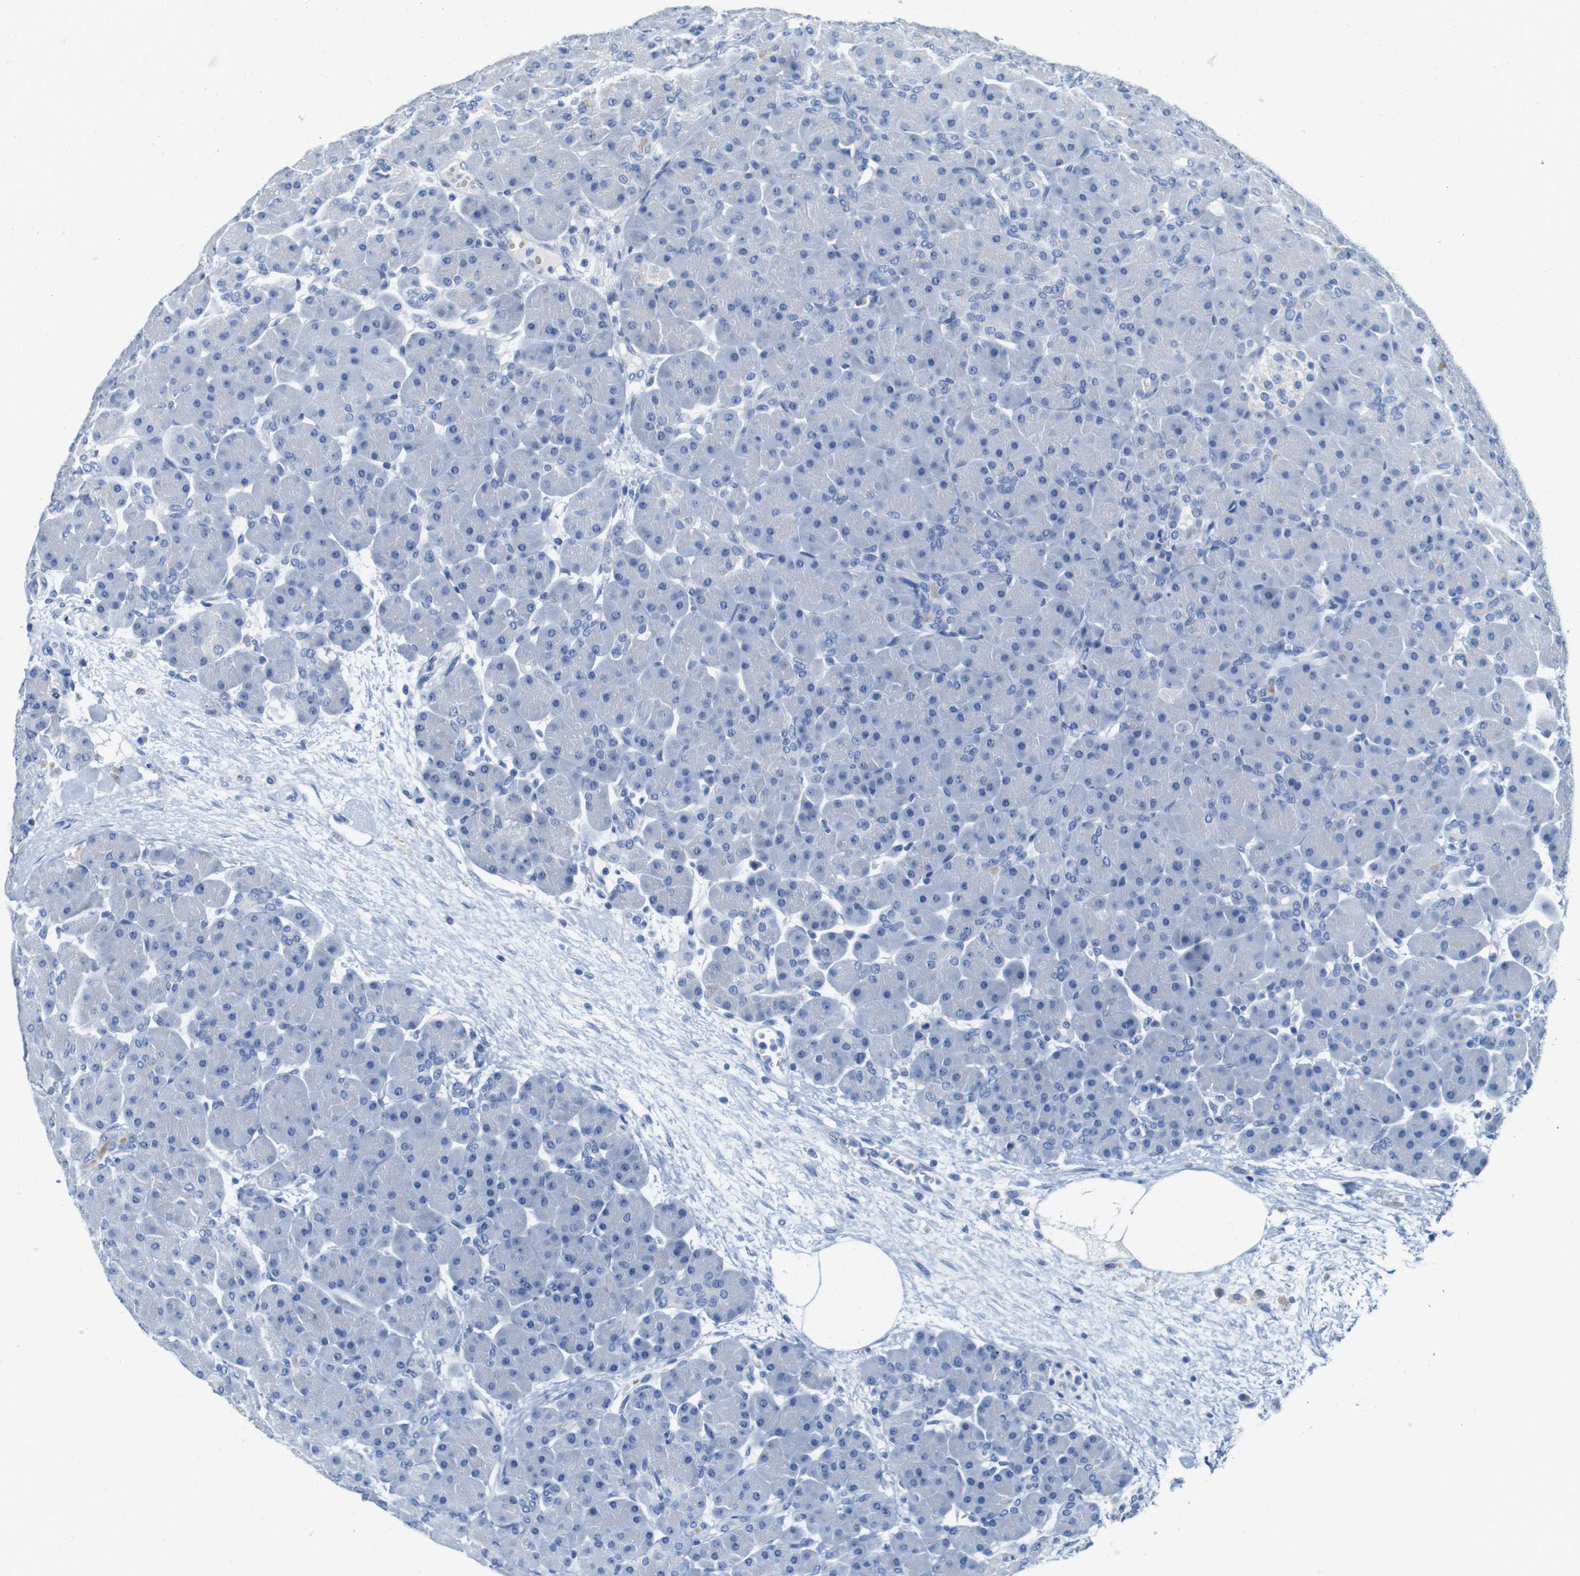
{"staining": {"intensity": "negative", "quantity": "none", "location": "none"}, "tissue": "pancreas", "cell_type": "Exocrine glandular cells", "image_type": "normal", "snomed": [{"axis": "morphology", "description": "Normal tissue, NOS"}, {"axis": "topography", "description": "Pancreas"}], "caption": "This is an immunohistochemistry histopathology image of normal pancreas. There is no positivity in exocrine glandular cells.", "gene": "IGSF8", "patient": {"sex": "male", "age": 66}}